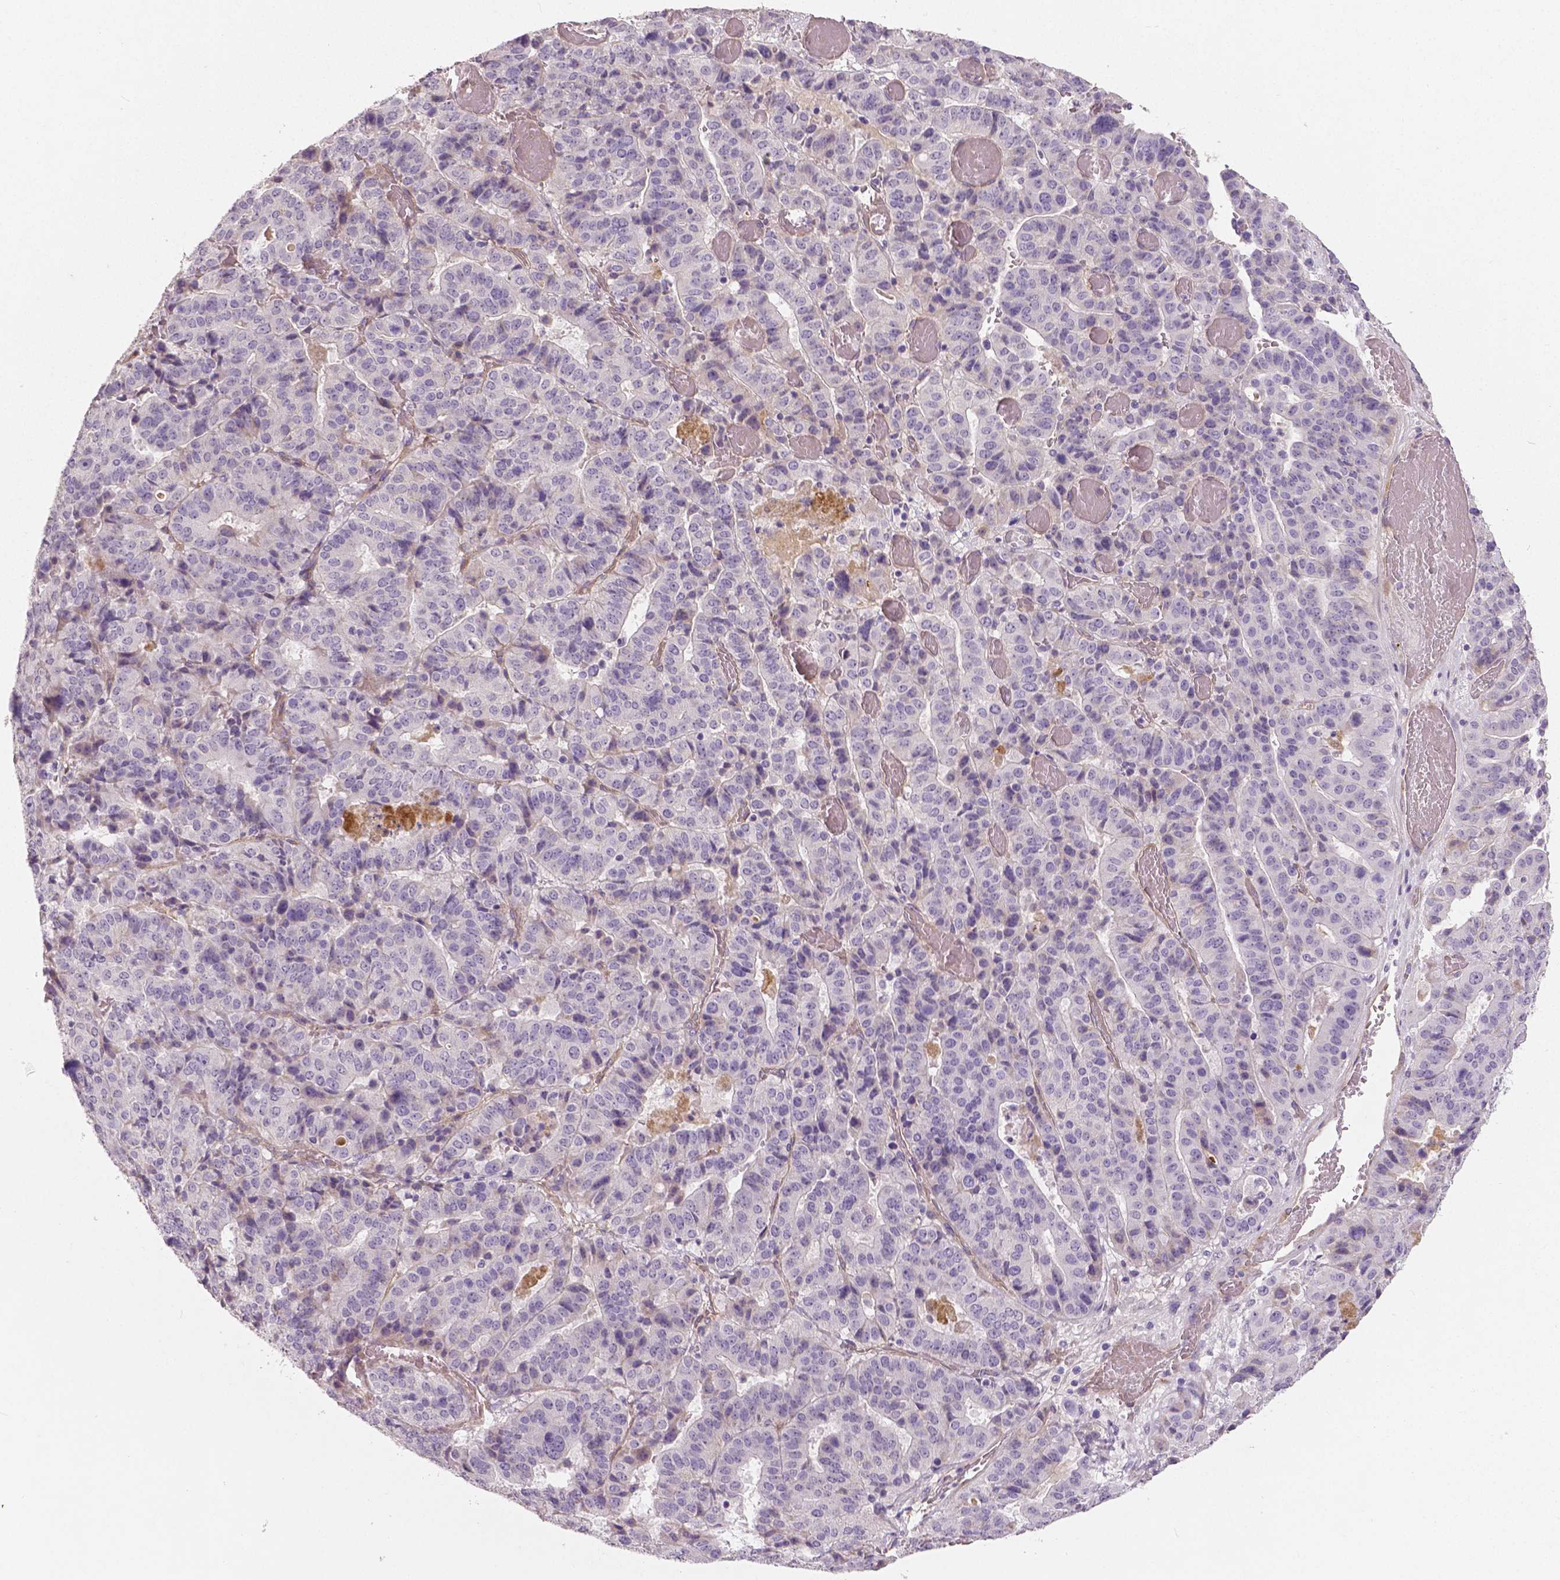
{"staining": {"intensity": "negative", "quantity": "none", "location": "none"}, "tissue": "stomach cancer", "cell_type": "Tumor cells", "image_type": "cancer", "snomed": [{"axis": "morphology", "description": "Adenocarcinoma, NOS"}, {"axis": "topography", "description": "Stomach"}], "caption": "The photomicrograph reveals no staining of tumor cells in stomach cancer (adenocarcinoma).", "gene": "FLT1", "patient": {"sex": "male", "age": 48}}